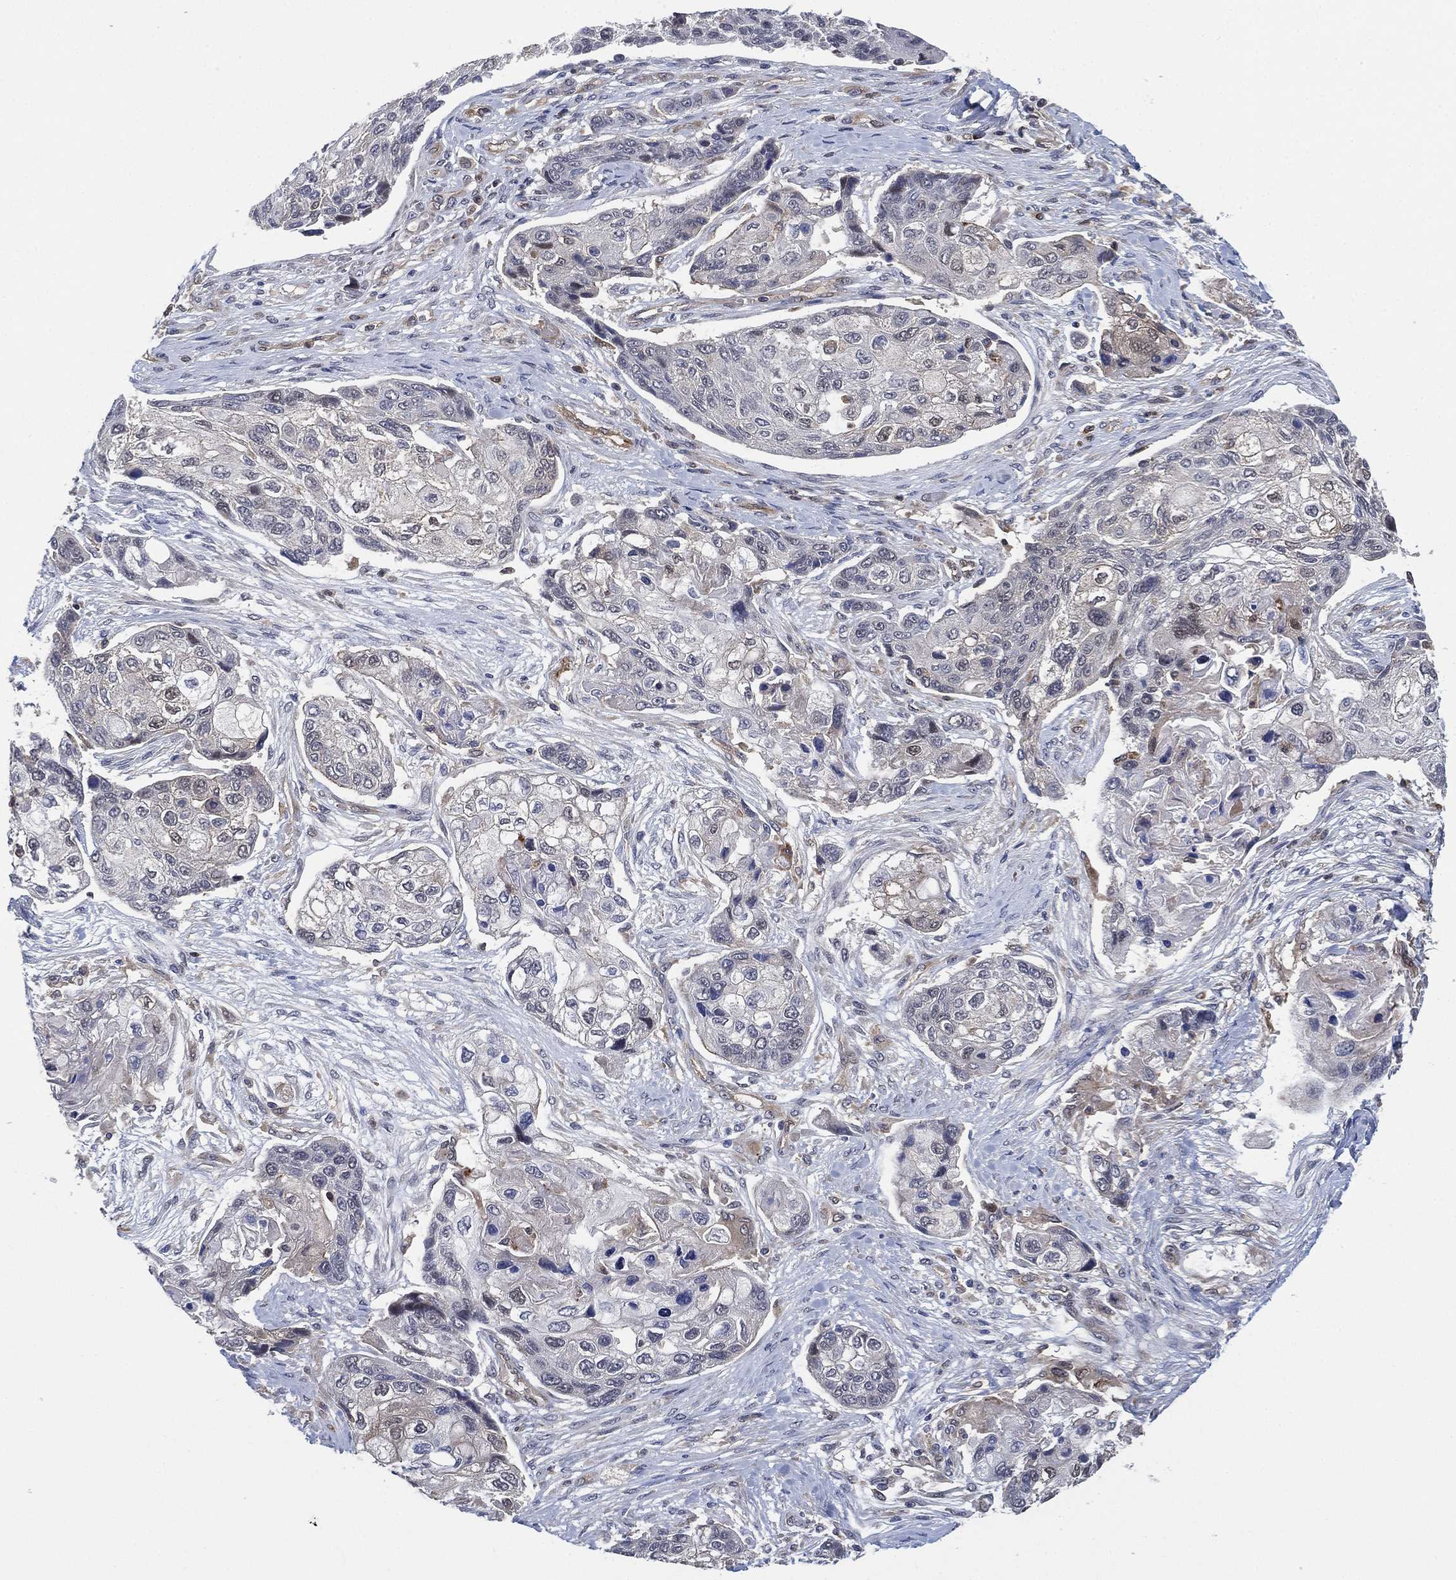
{"staining": {"intensity": "negative", "quantity": "none", "location": "none"}, "tissue": "lung cancer", "cell_type": "Tumor cells", "image_type": "cancer", "snomed": [{"axis": "morphology", "description": "Squamous cell carcinoma, NOS"}, {"axis": "topography", "description": "Lung"}], "caption": "Immunohistochemical staining of lung cancer (squamous cell carcinoma) reveals no significant expression in tumor cells.", "gene": "FES", "patient": {"sex": "male", "age": 69}}